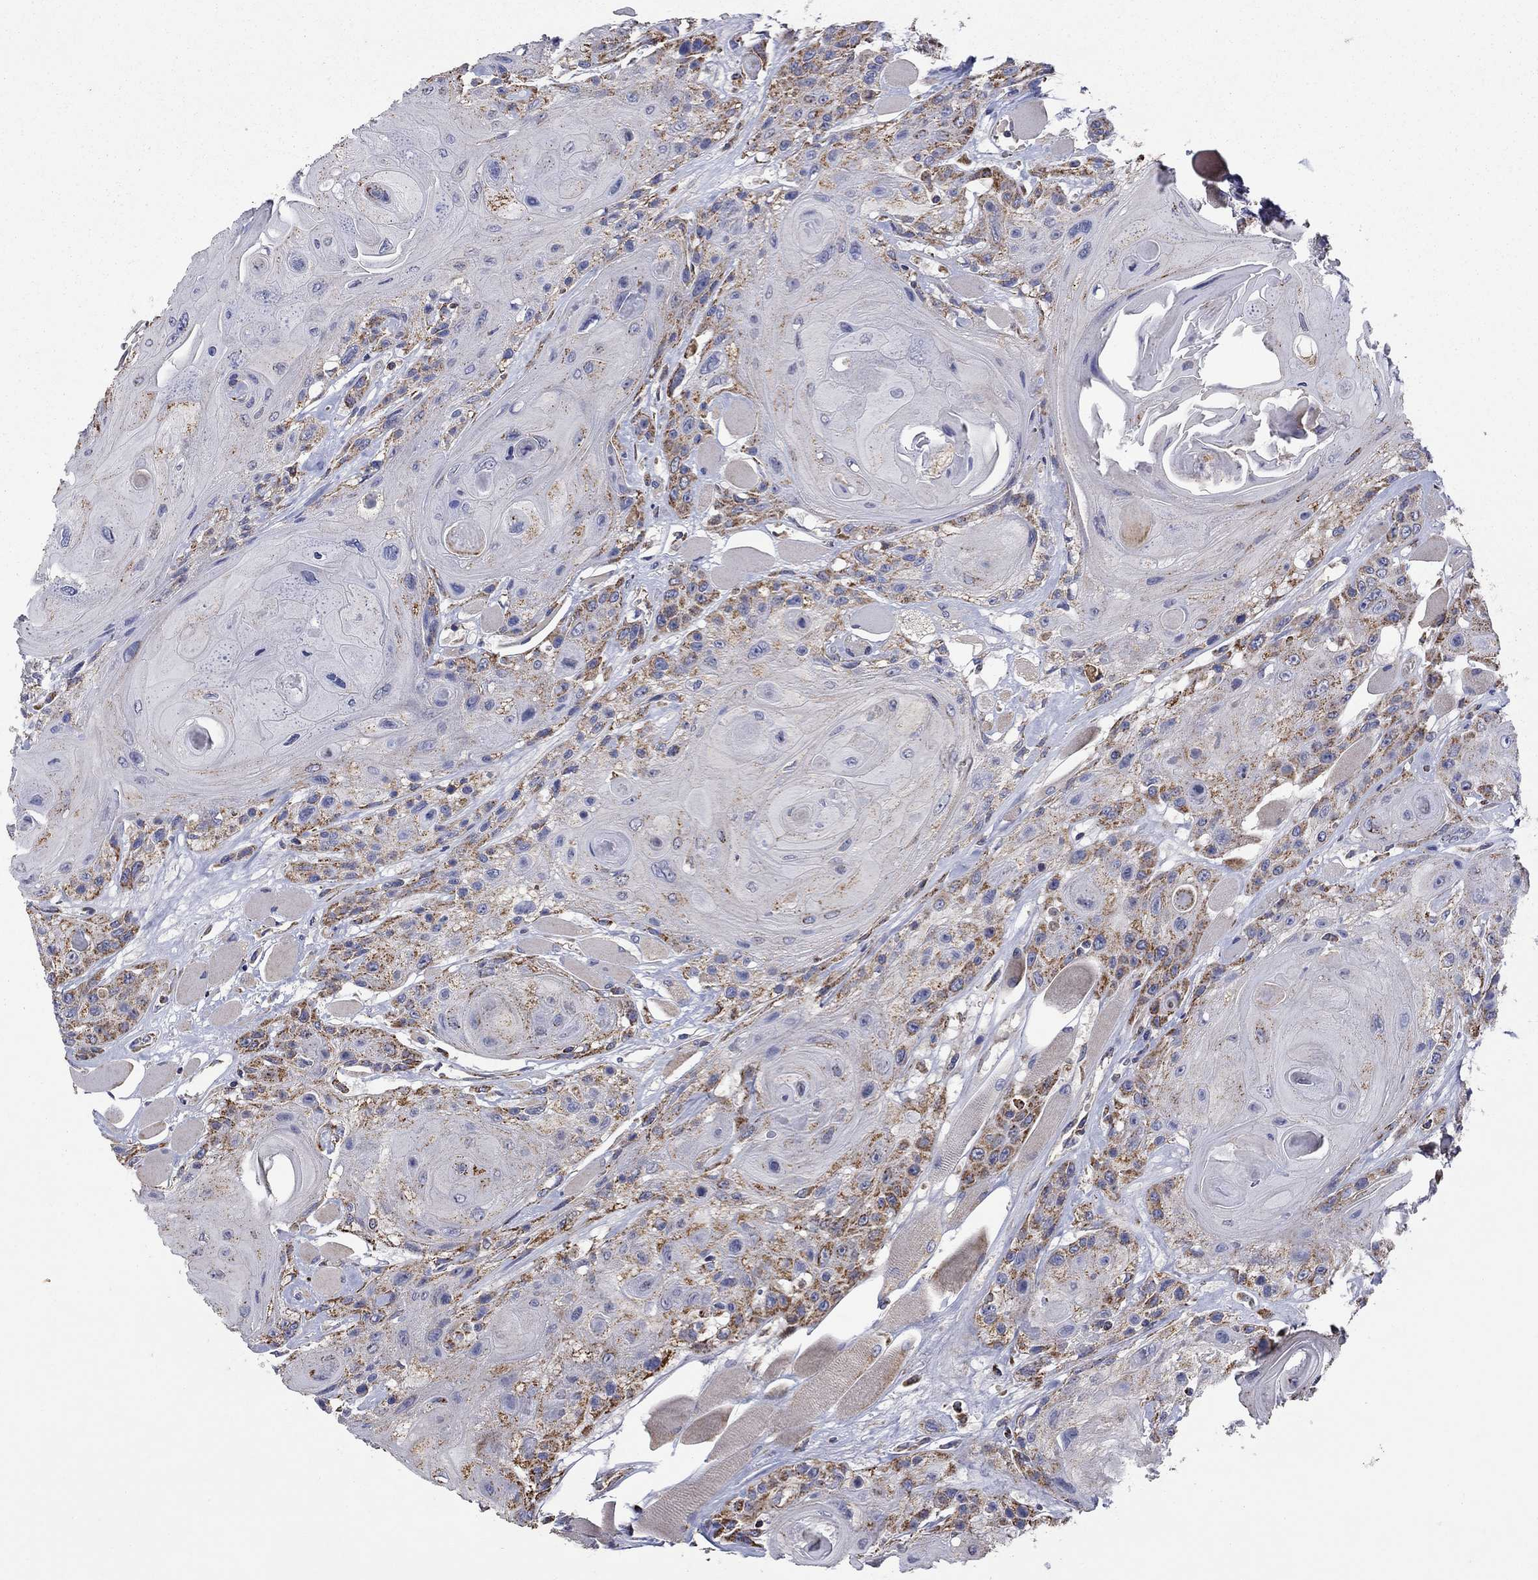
{"staining": {"intensity": "moderate", "quantity": ">75%", "location": "cytoplasmic/membranous"}, "tissue": "head and neck cancer", "cell_type": "Tumor cells", "image_type": "cancer", "snomed": [{"axis": "morphology", "description": "Squamous cell carcinoma, NOS"}, {"axis": "topography", "description": "Head-Neck"}], "caption": "Head and neck cancer (squamous cell carcinoma) stained for a protein displays moderate cytoplasmic/membranous positivity in tumor cells.", "gene": "HPS5", "patient": {"sex": "female", "age": 59}}